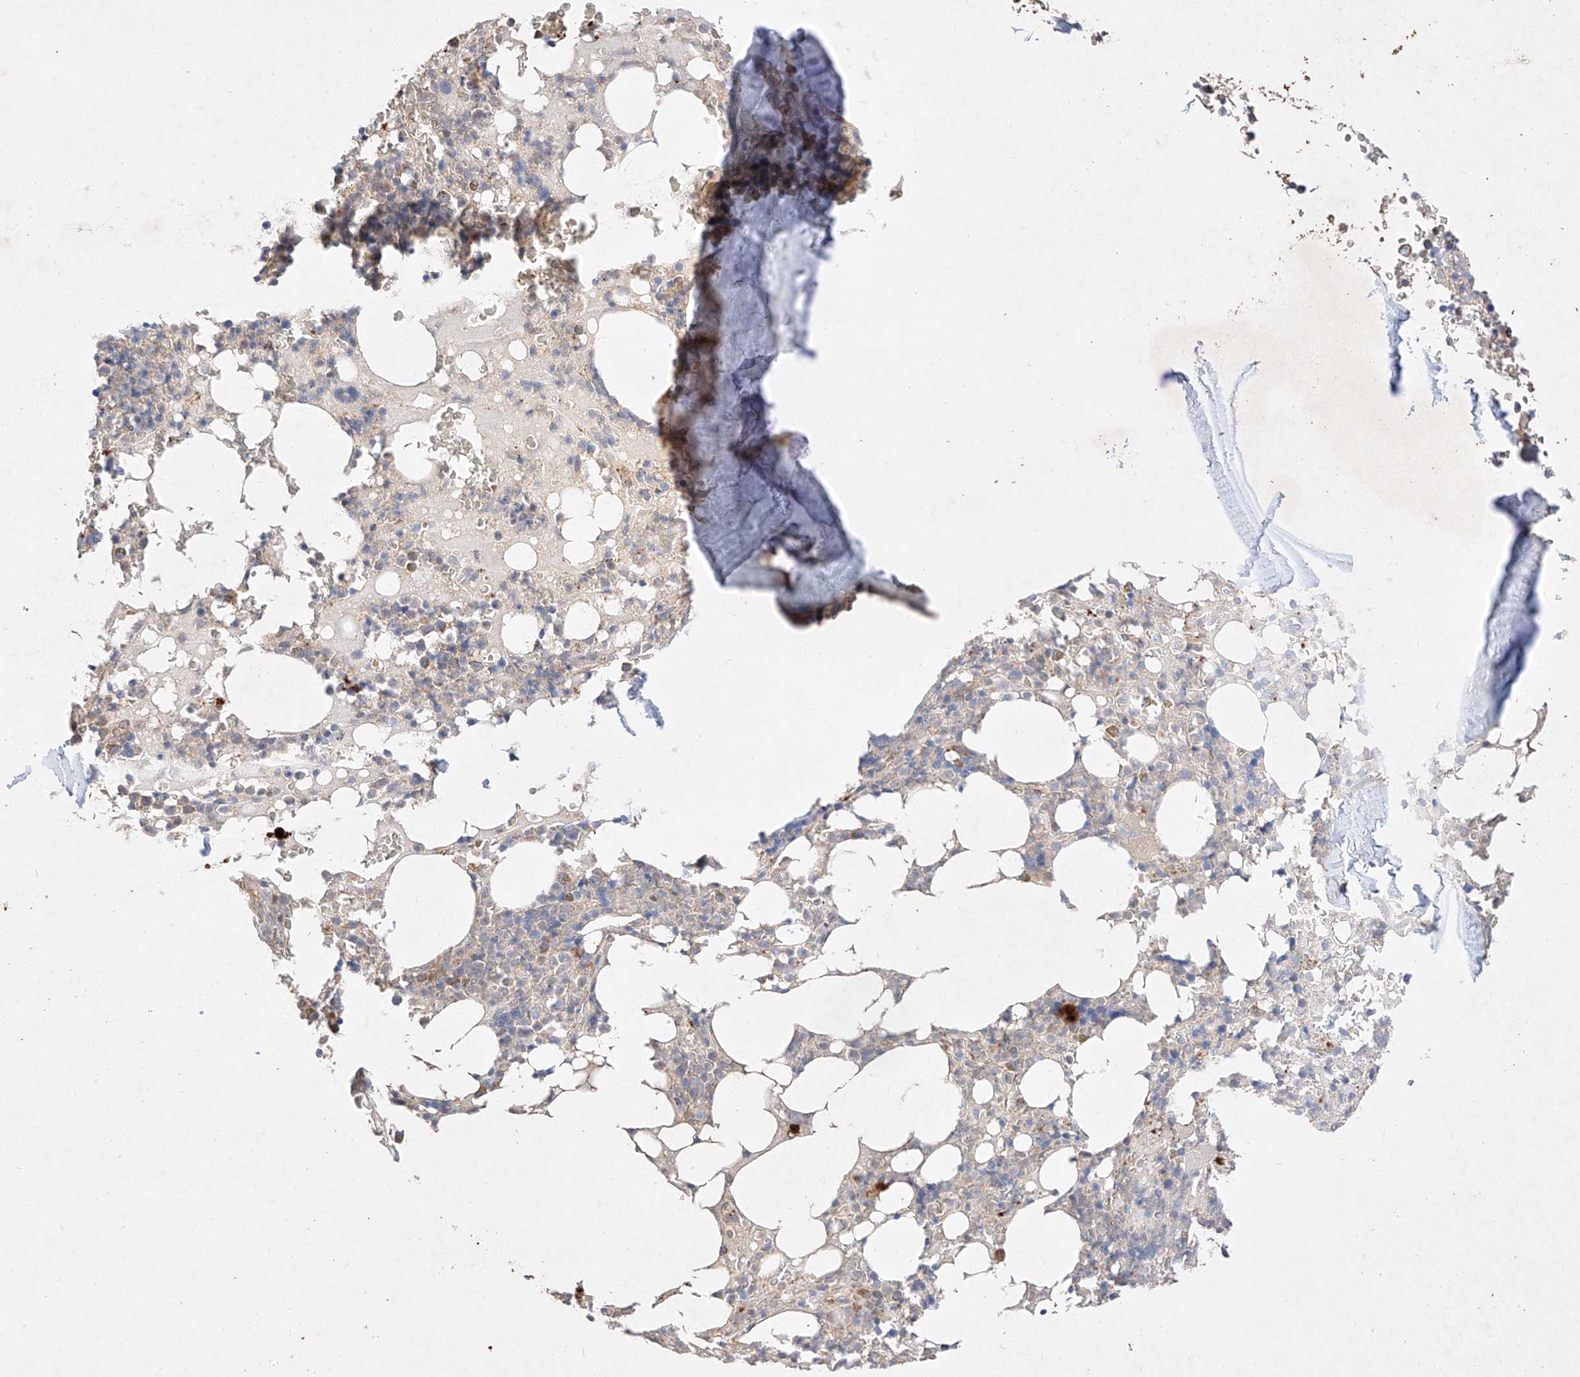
{"staining": {"intensity": "moderate", "quantity": "<25%", "location": "cytoplasmic/membranous"}, "tissue": "bone marrow", "cell_type": "Hematopoietic cells", "image_type": "normal", "snomed": [{"axis": "morphology", "description": "Normal tissue, NOS"}, {"axis": "topography", "description": "Bone marrow"}], "caption": "Protein expression analysis of benign bone marrow shows moderate cytoplasmic/membranous expression in about <25% of hematopoietic cells.", "gene": "C6orf62", "patient": {"sex": "male", "age": 58}}